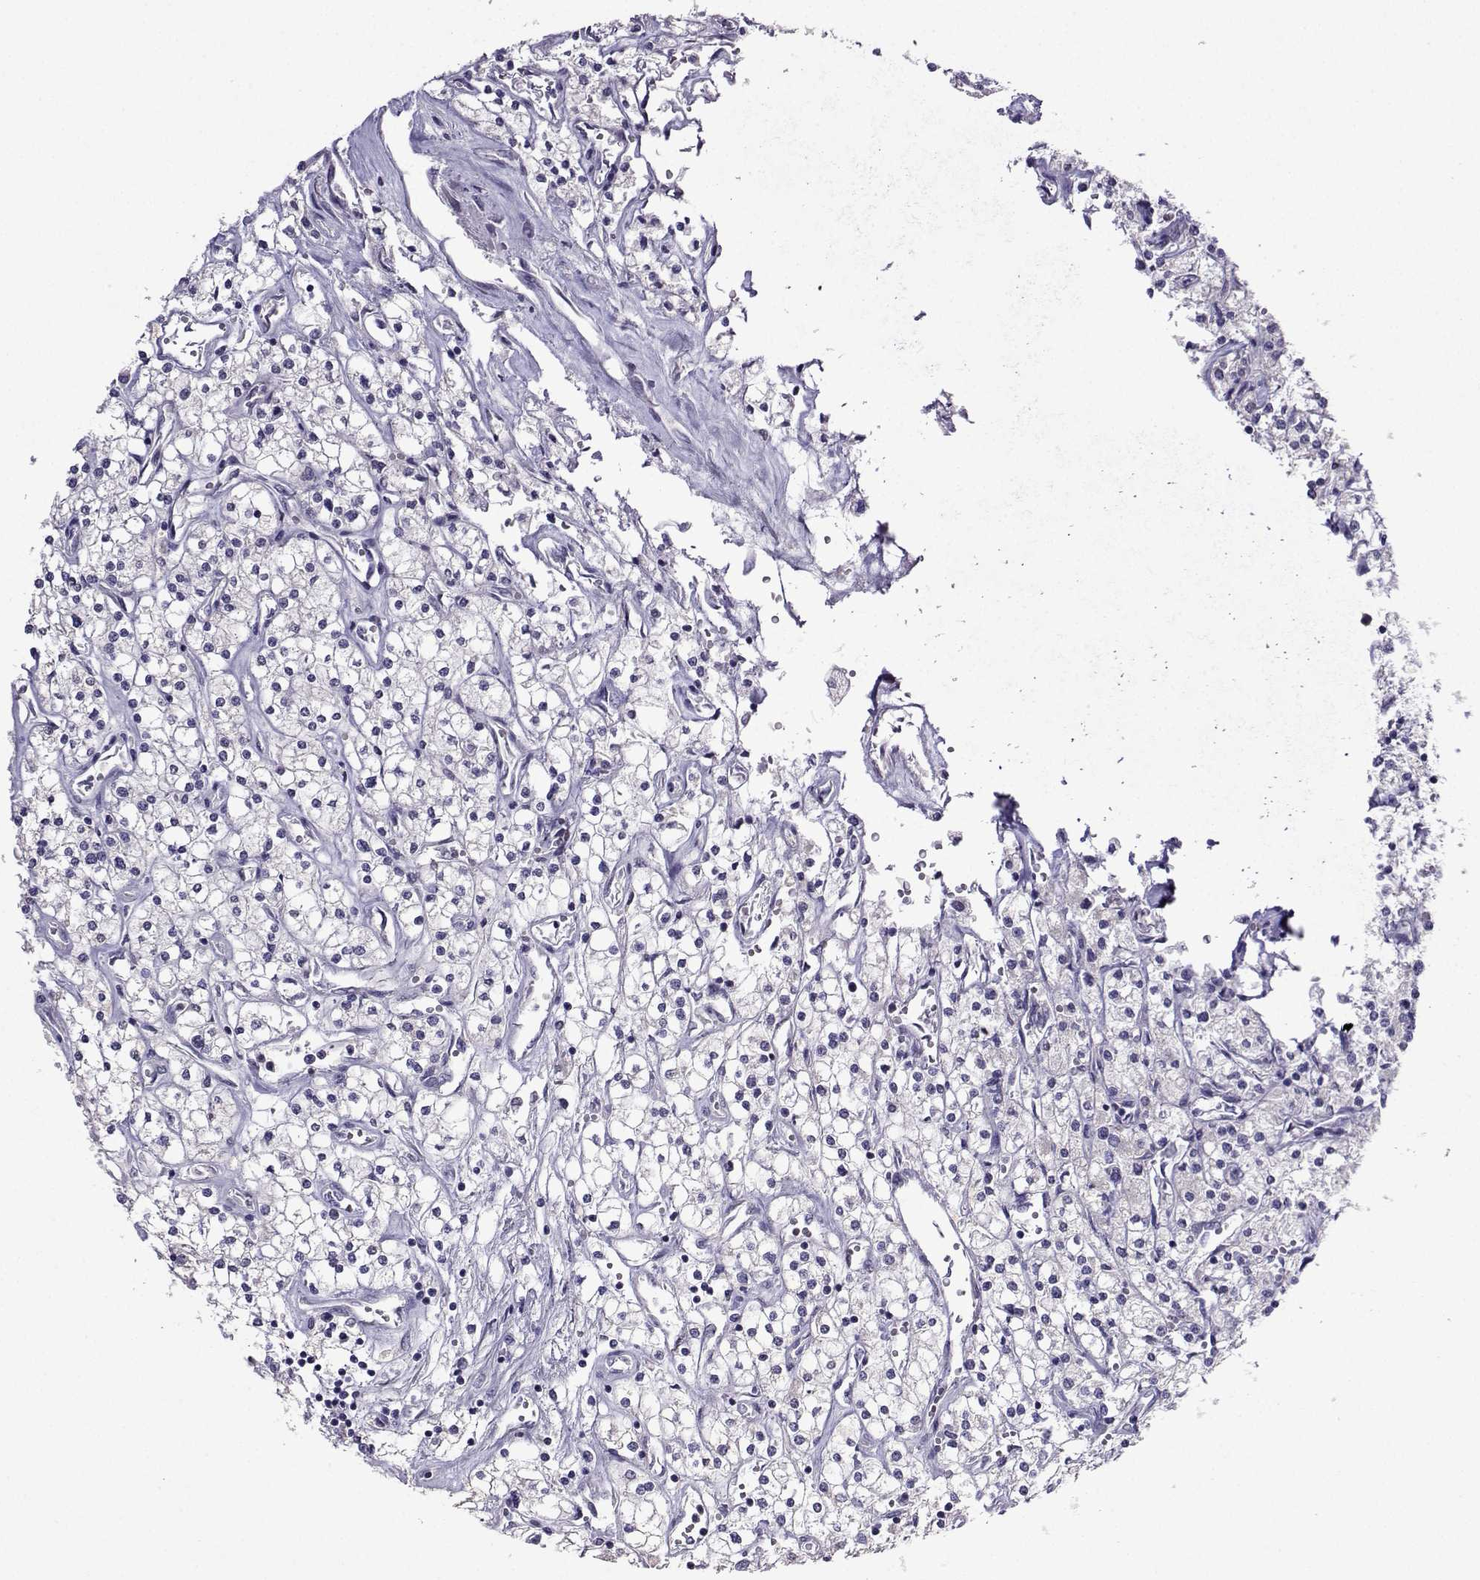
{"staining": {"intensity": "negative", "quantity": "none", "location": "none"}, "tissue": "renal cancer", "cell_type": "Tumor cells", "image_type": "cancer", "snomed": [{"axis": "morphology", "description": "Adenocarcinoma, NOS"}, {"axis": "topography", "description": "Kidney"}], "caption": "Immunohistochemistry (IHC) photomicrograph of neoplastic tissue: human adenocarcinoma (renal) stained with DAB (3,3'-diaminobenzidine) shows no significant protein staining in tumor cells.", "gene": "FCAMR", "patient": {"sex": "male", "age": 80}}